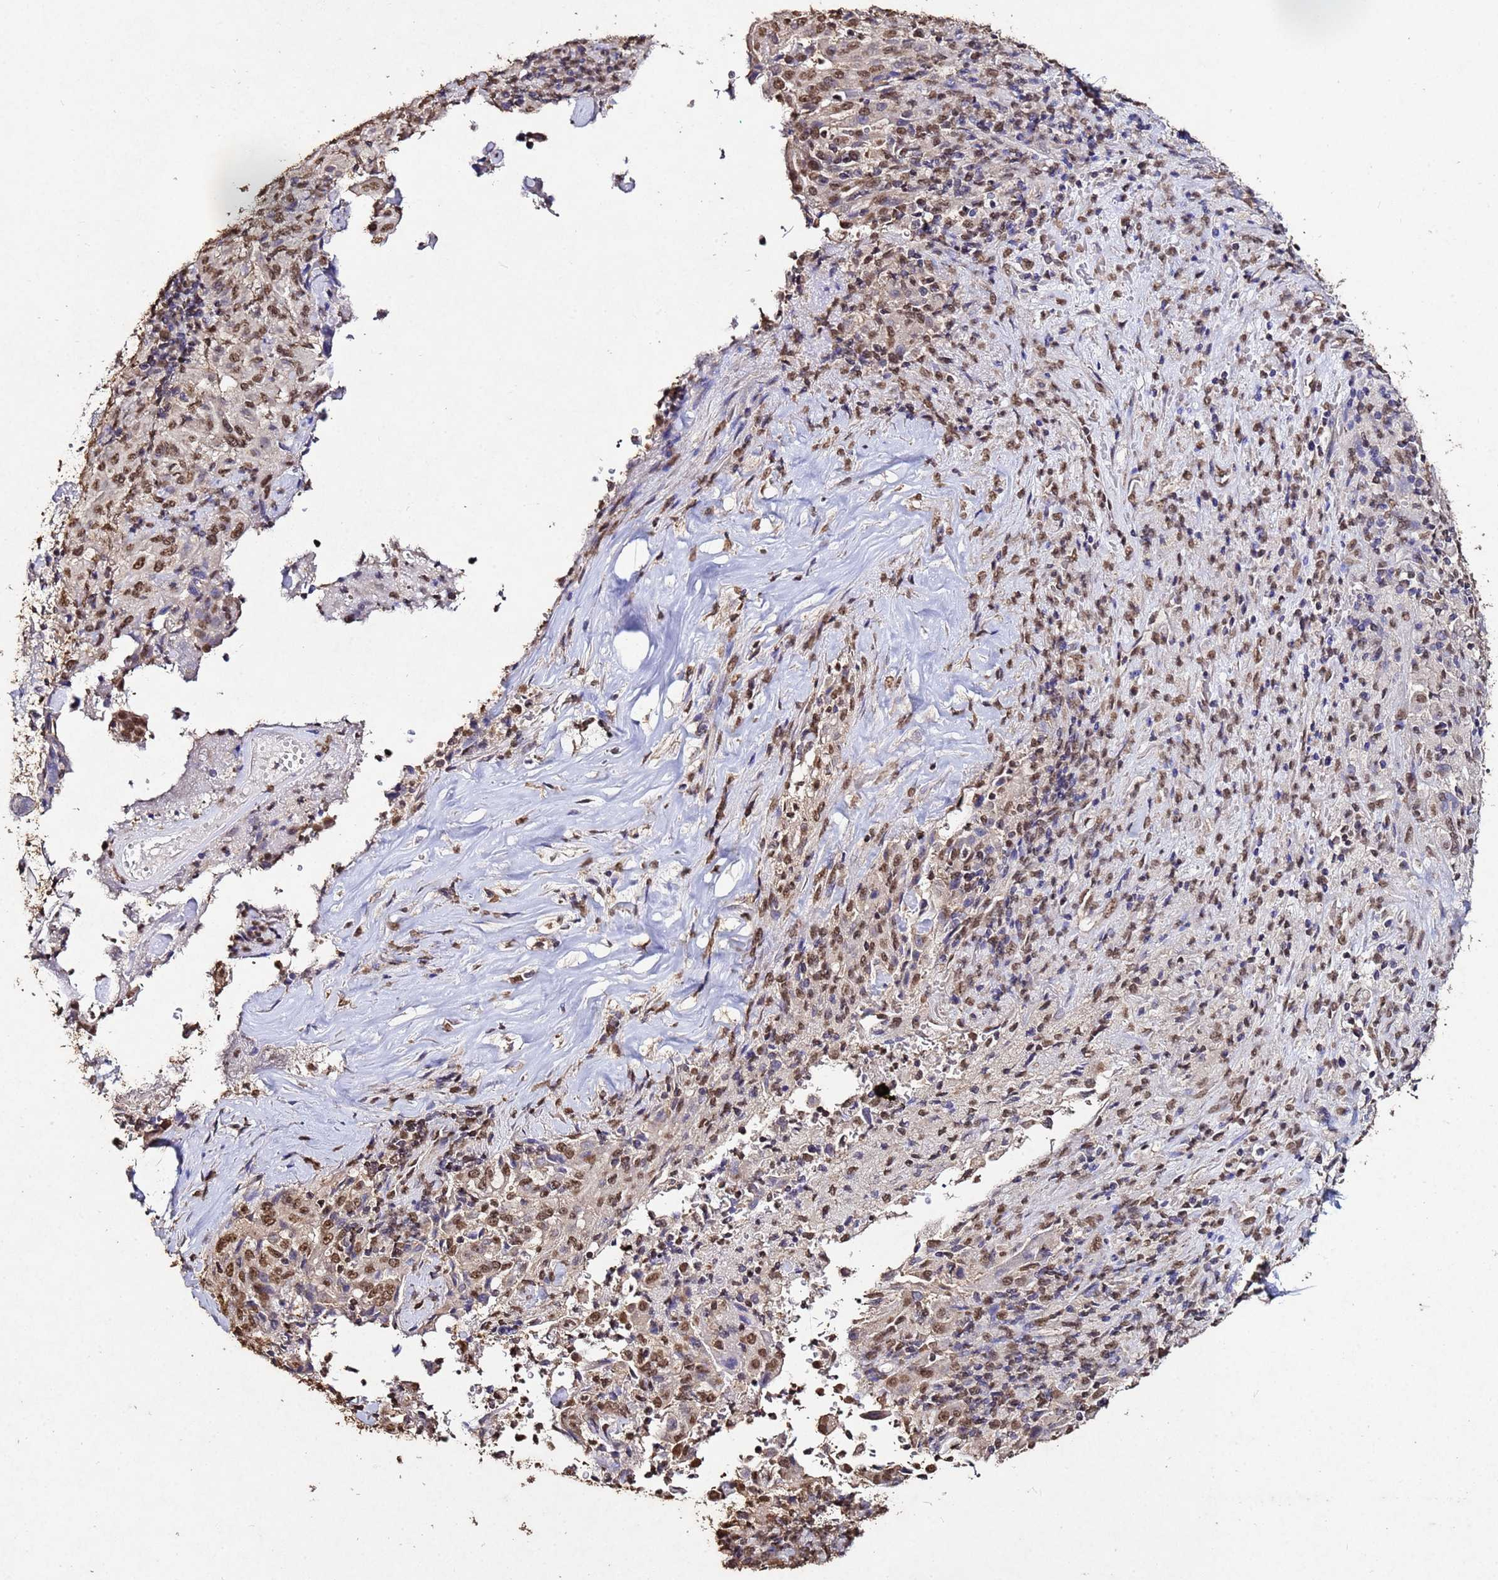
{"staining": {"intensity": "moderate", "quantity": ">75%", "location": "nuclear"}, "tissue": "pancreatic cancer", "cell_type": "Tumor cells", "image_type": "cancer", "snomed": [{"axis": "morphology", "description": "Adenocarcinoma, NOS"}, {"axis": "topography", "description": "Pancreas"}], "caption": "Immunohistochemistry (IHC) image of human pancreatic cancer (adenocarcinoma) stained for a protein (brown), which exhibits medium levels of moderate nuclear positivity in about >75% of tumor cells.", "gene": "MYOCD", "patient": {"sex": "male", "age": 63}}